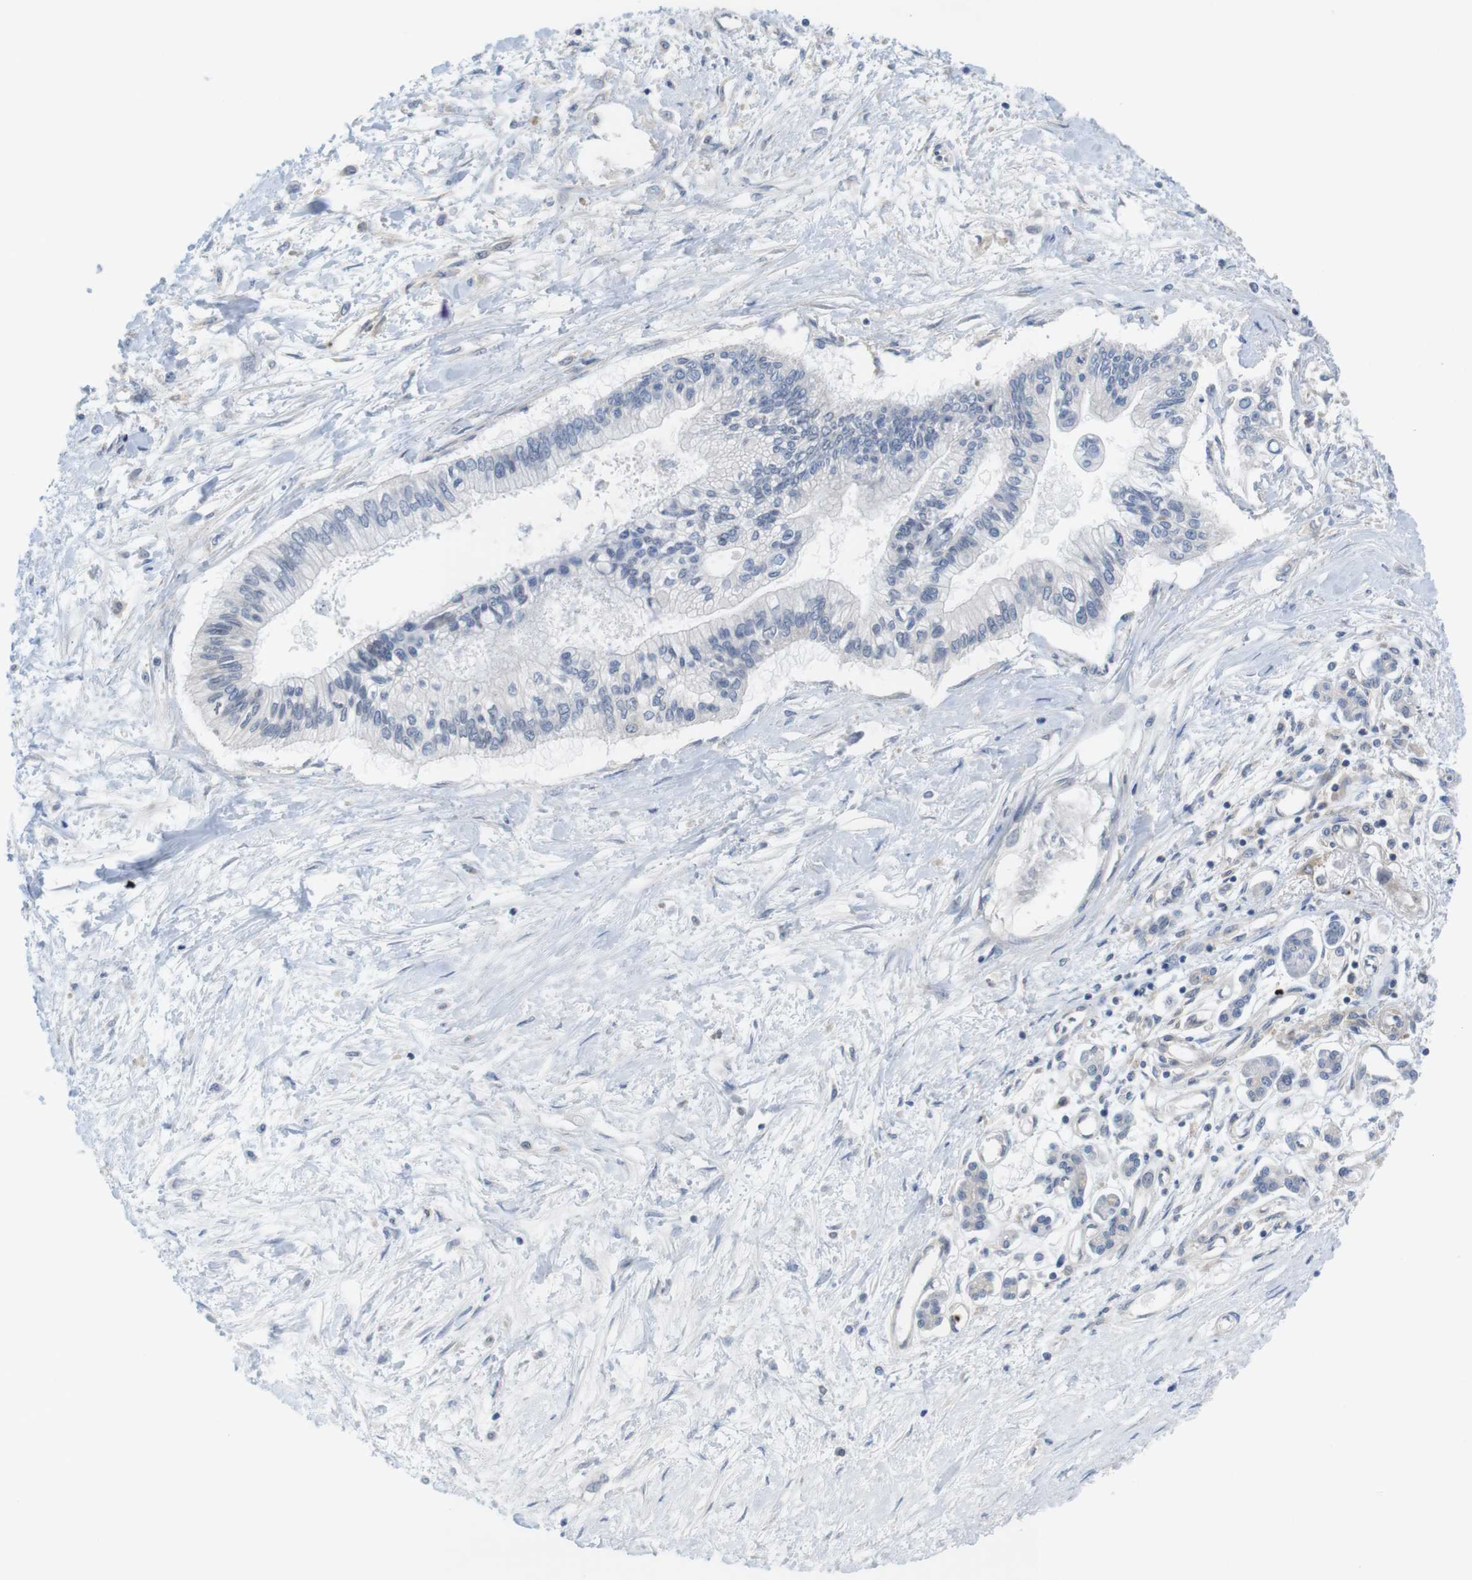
{"staining": {"intensity": "negative", "quantity": "none", "location": "none"}, "tissue": "pancreatic cancer", "cell_type": "Tumor cells", "image_type": "cancer", "snomed": [{"axis": "morphology", "description": "Adenocarcinoma, NOS"}, {"axis": "topography", "description": "Pancreas"}], "caption": "Immunohistochemistry (IHC) micrograph of neoplastic tissue: pancreatic cancer (adenocarcinoma) stained with DAB demonstrates no significant protein expression in tumor cells.", "gene": "HERPUD2", "patient": {"sex": "female", "age": 77}}